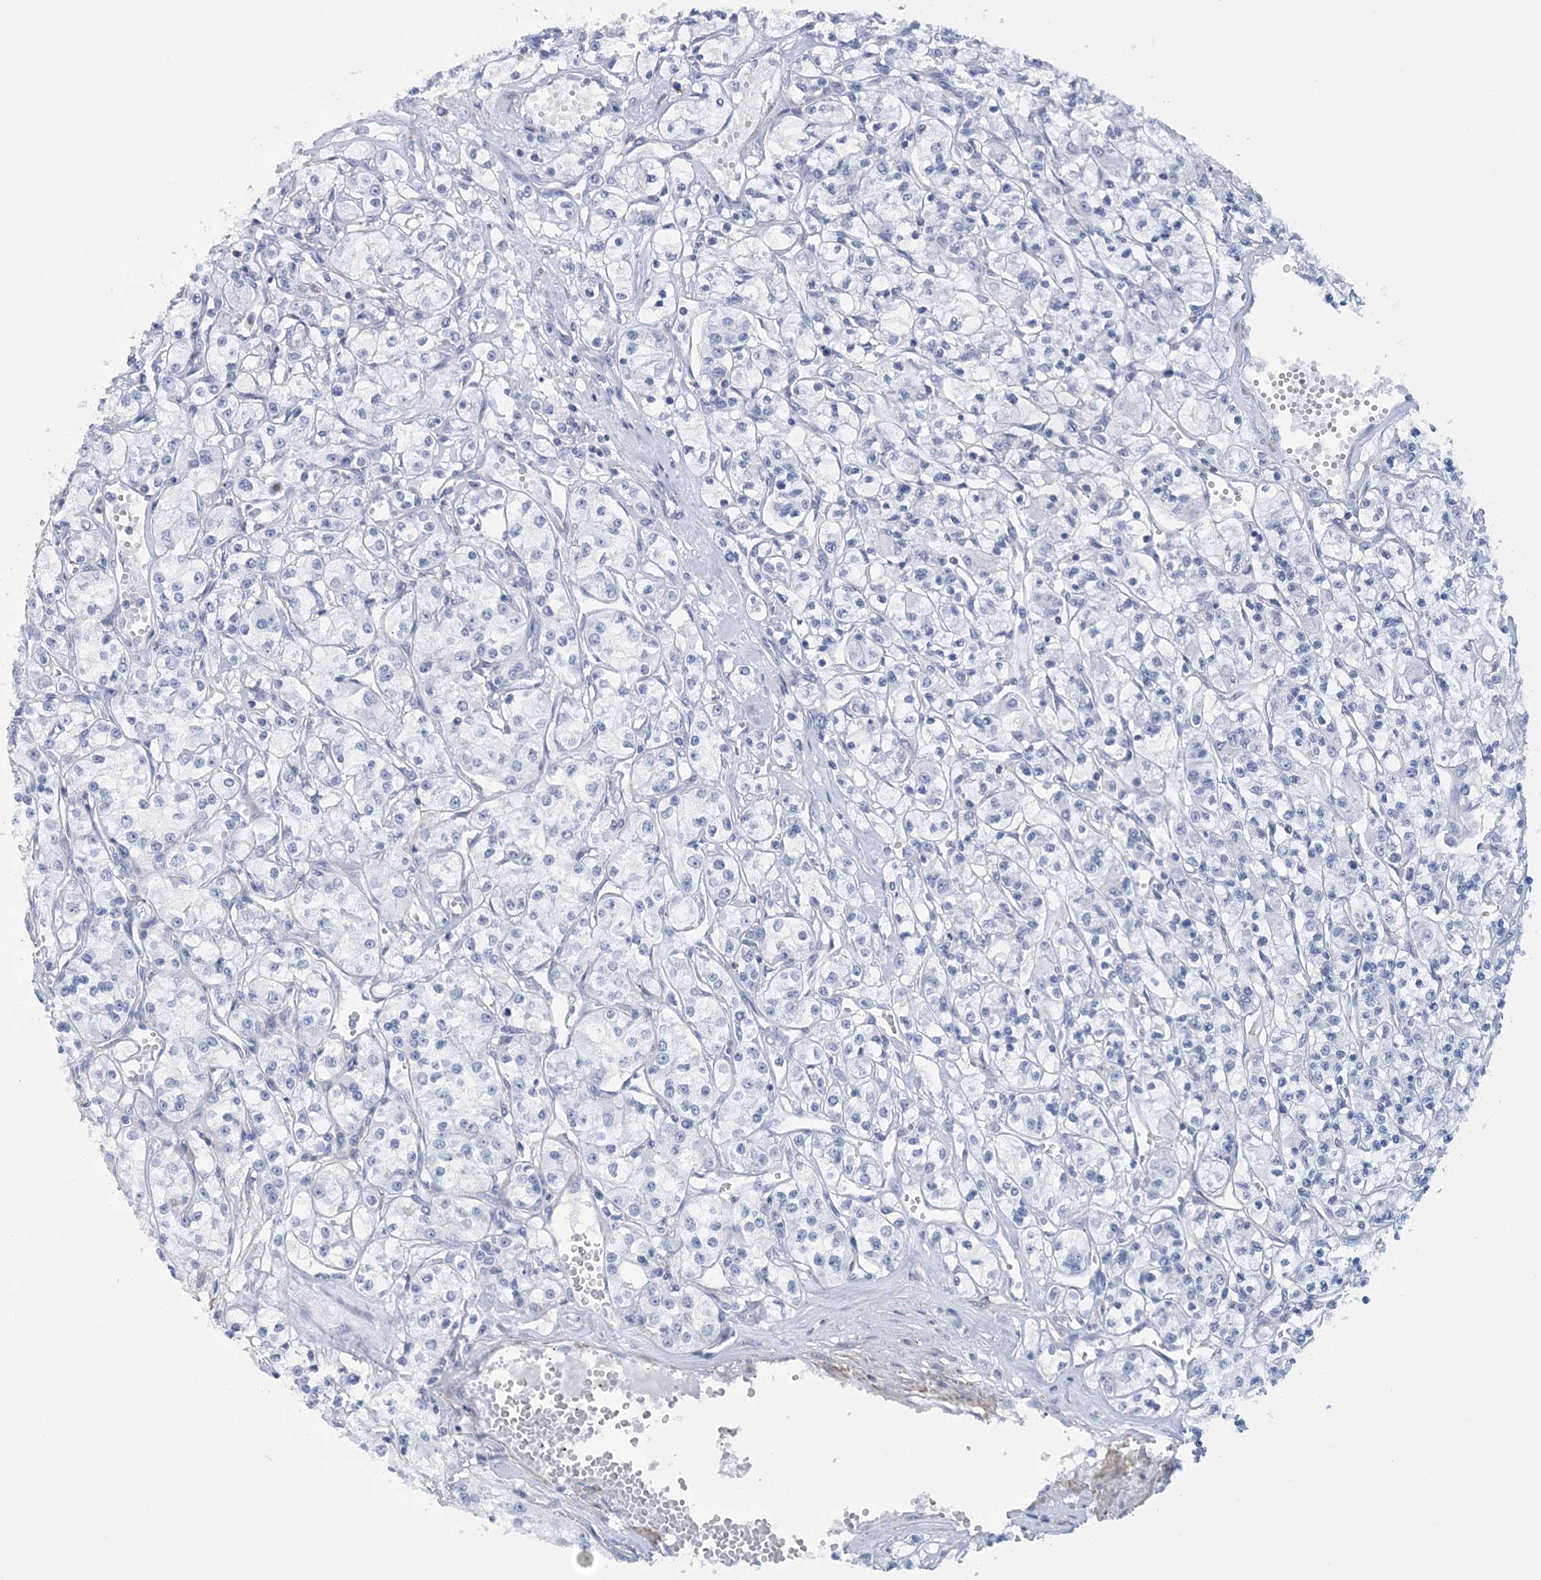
{"staining": {"intensity": "negative", "quantity": "none", "location": "none"}, "tissue": "renal cancer", "cell_type": "Tumor cells", "image_type": "cancer", "snomed": [{"axis": "morphology", "description": "Adenocarcinoma, NOS"}, {"axis": "topography", "description": "Kidney"}], "caption": "Immunohistochemical staining of renal cancer (adenocarcinoma) reveals no significant positivity in tumor cells.", "gene": "C11orf21", "patient": {"sex": "female", "age": 59}}